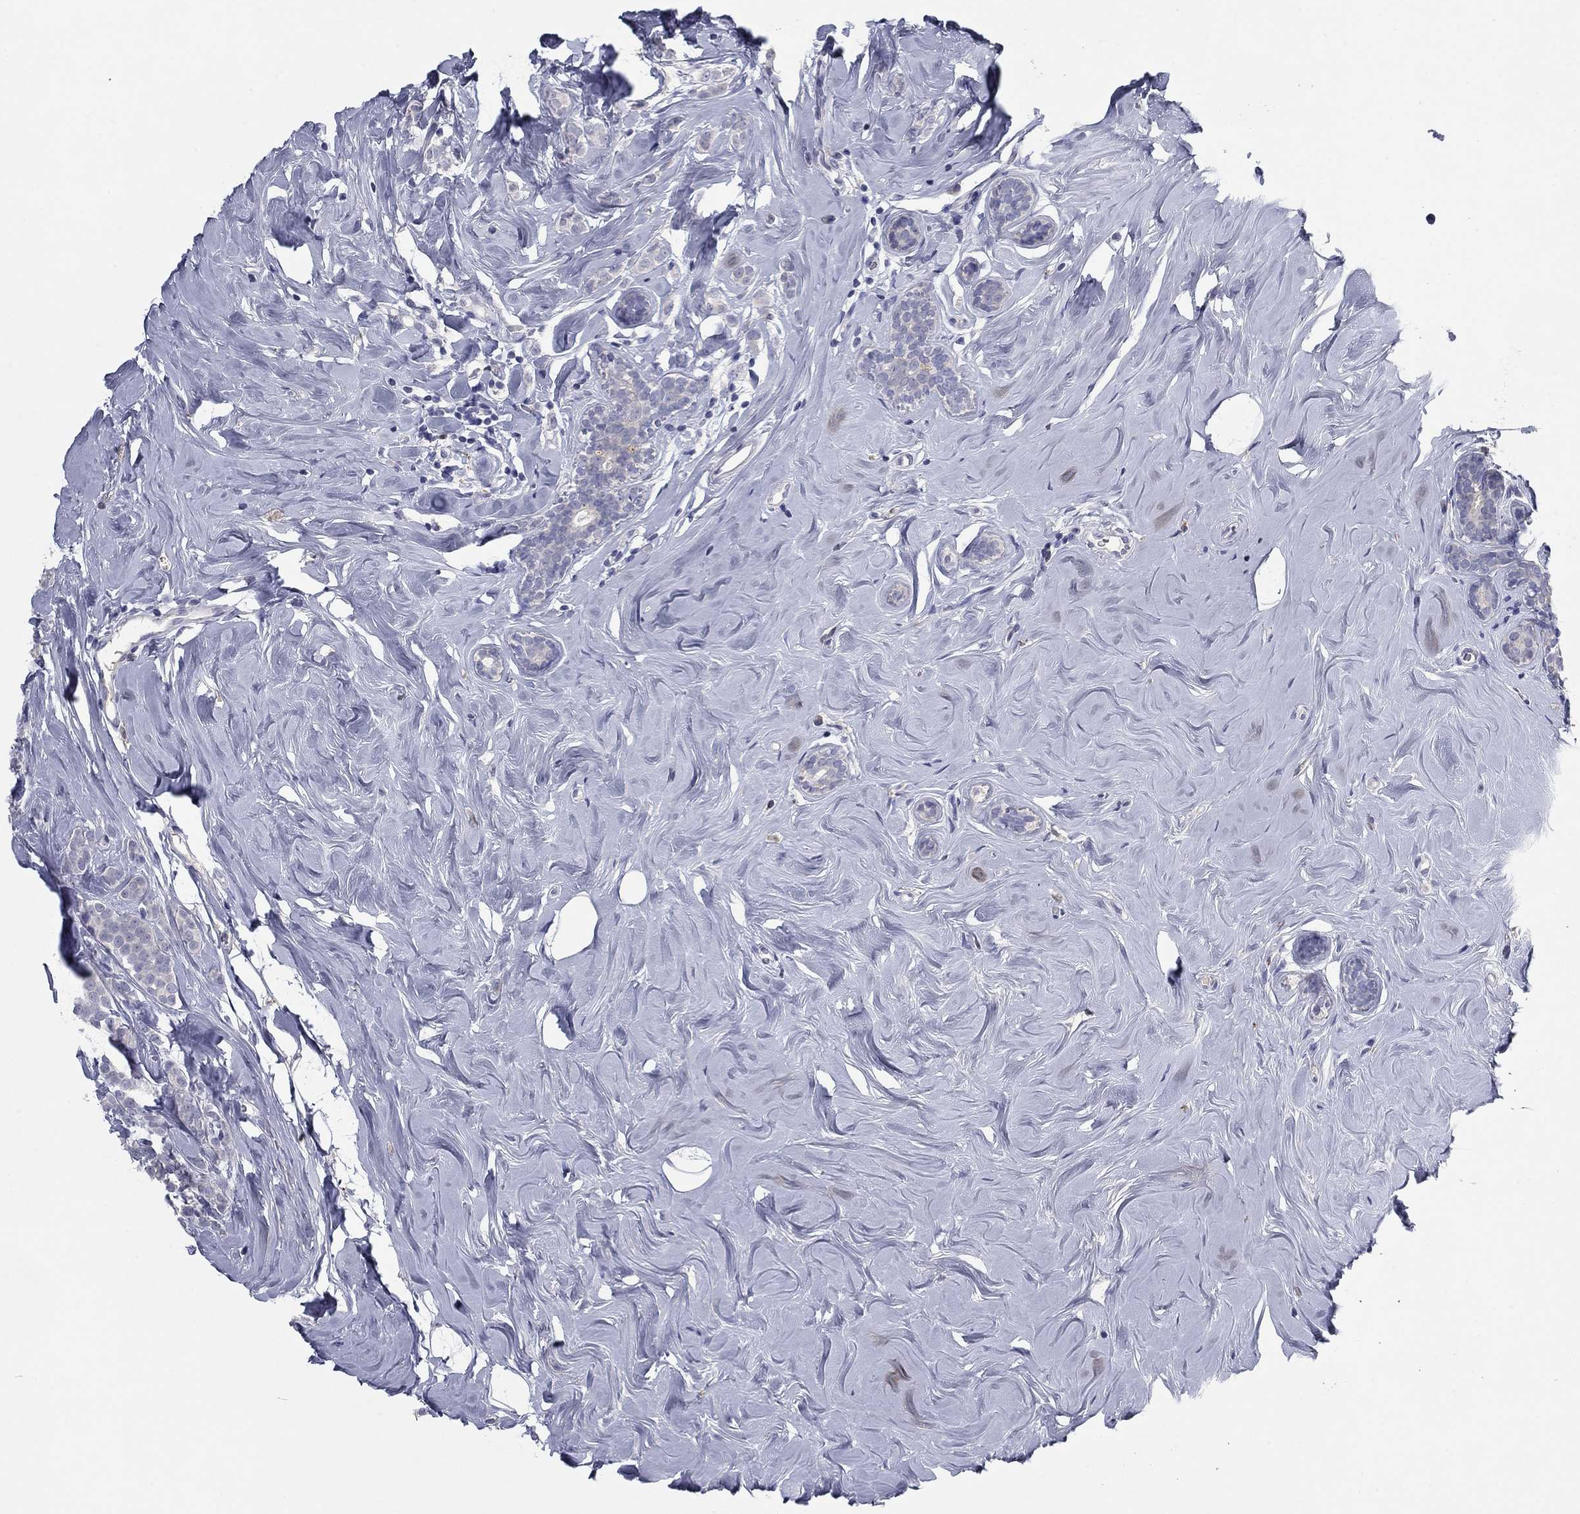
{"staining": {"intensity": "negative", "quantity": "none", "location": "none"}, "tissue": "breast cancer", "cell_type": "Tumor cells", "image_type": "cancer", "snomed": [{"axis": "morphology", "description": "Lobular carcinoma"}, {"axis": "topography", "description": "Breast"}], "caption": "Immunohistochemistry photomicrograph of human lobular carcinoma (breast) stained for a protein (brown), which shows no staining in tumor cells.", "gene": "CNTNAP4", "patient": {"sex": "female", "age": 49}}